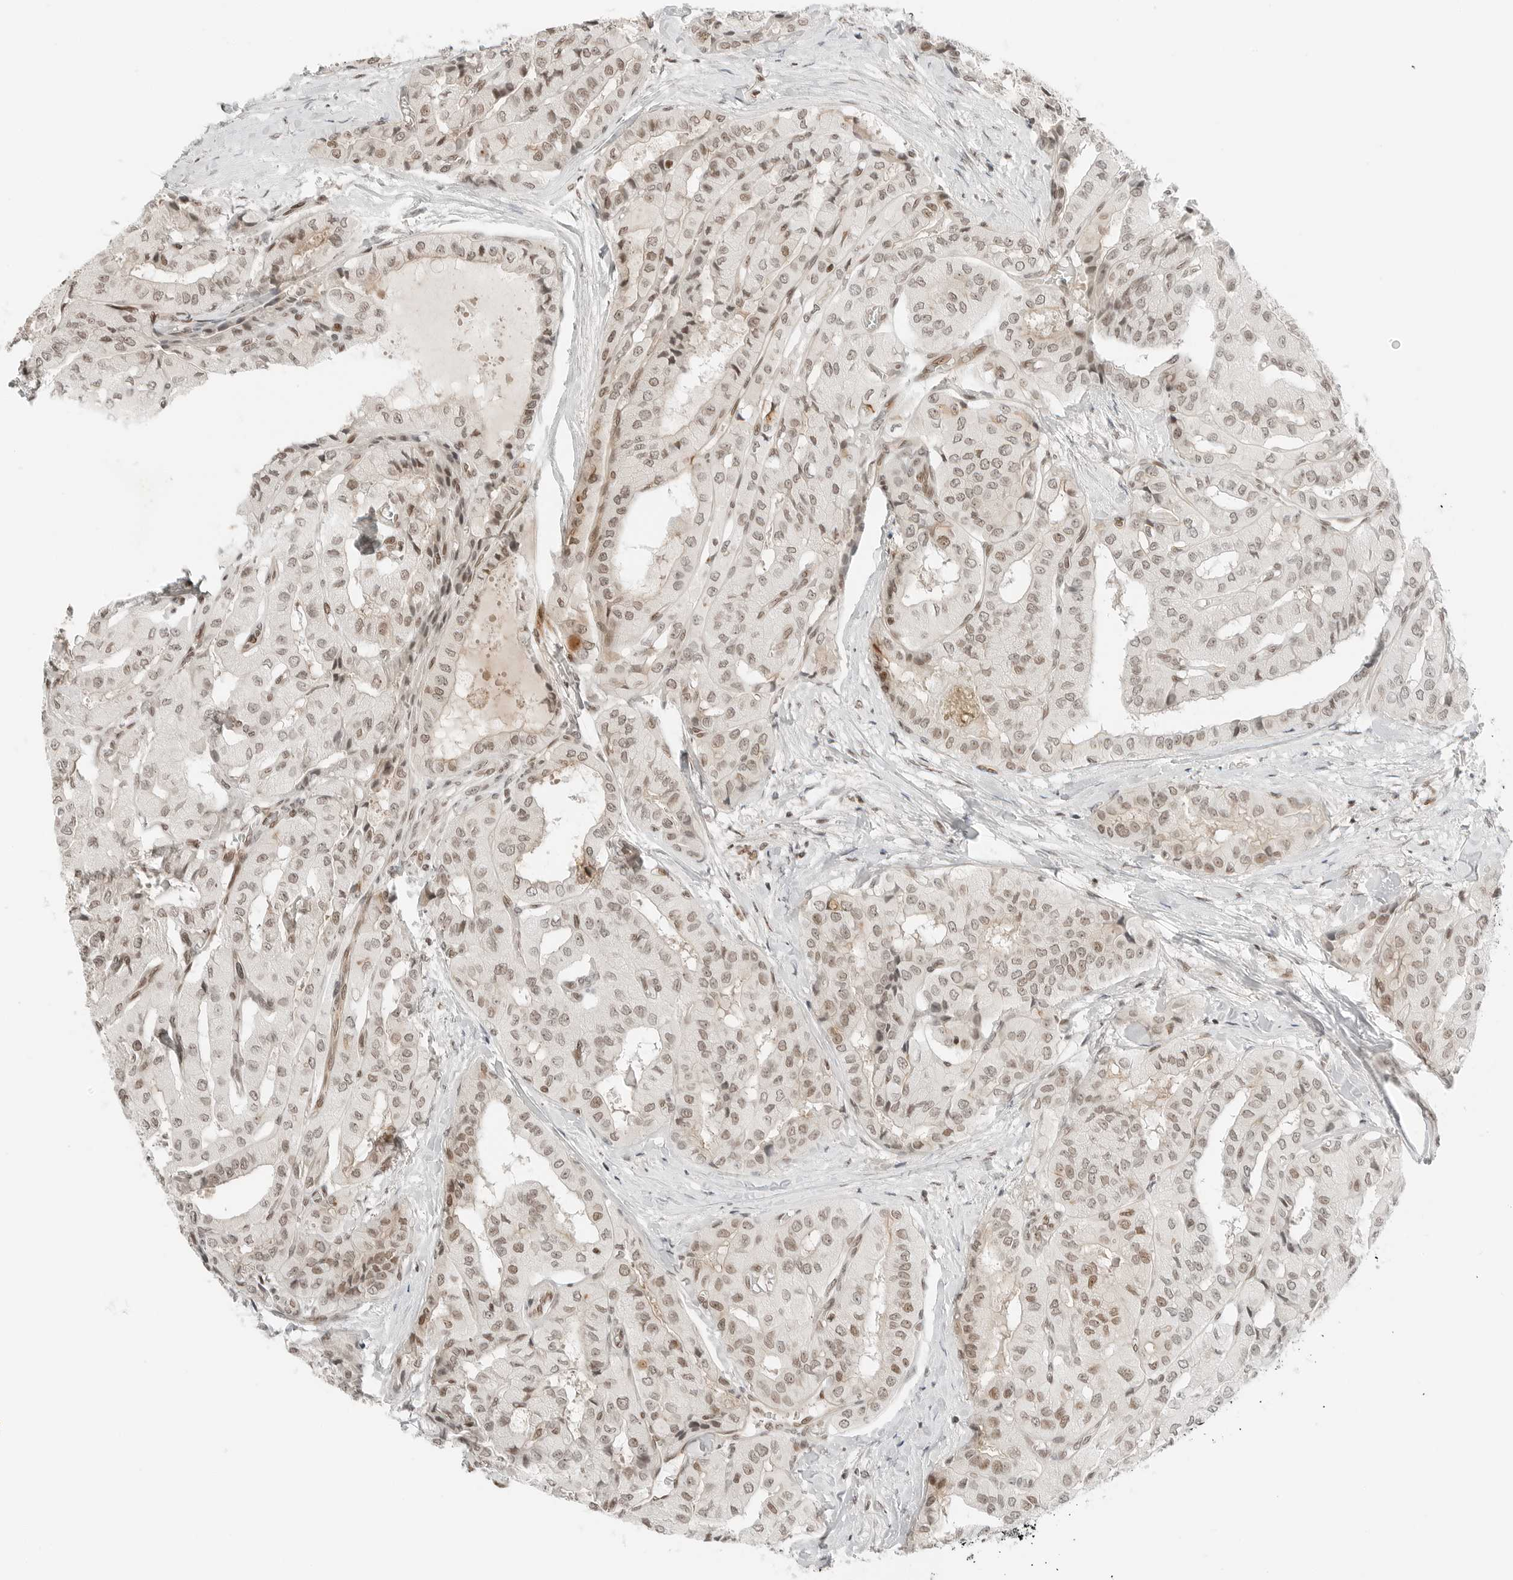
{"staining": {"intensity": "weak", "quantity": ">75%", "location": "nuclear"}, "tissue": "thyroid cancer", "cell_type": "Tumor cells", "image_type": "cancer", "snomed": [{"axis": "morphology", "description": "Papillary adenocarcinoma, NOS"}, {"axis": "topography", "description": "Thyroid gland"}], "caption": "Thyroid cancer stained with a brown dye shows weak nuclear positive expression in approximately >75% of tumor cells.", "gene": "CRTC2", "patient": {"sex": "female", "age": 59}}